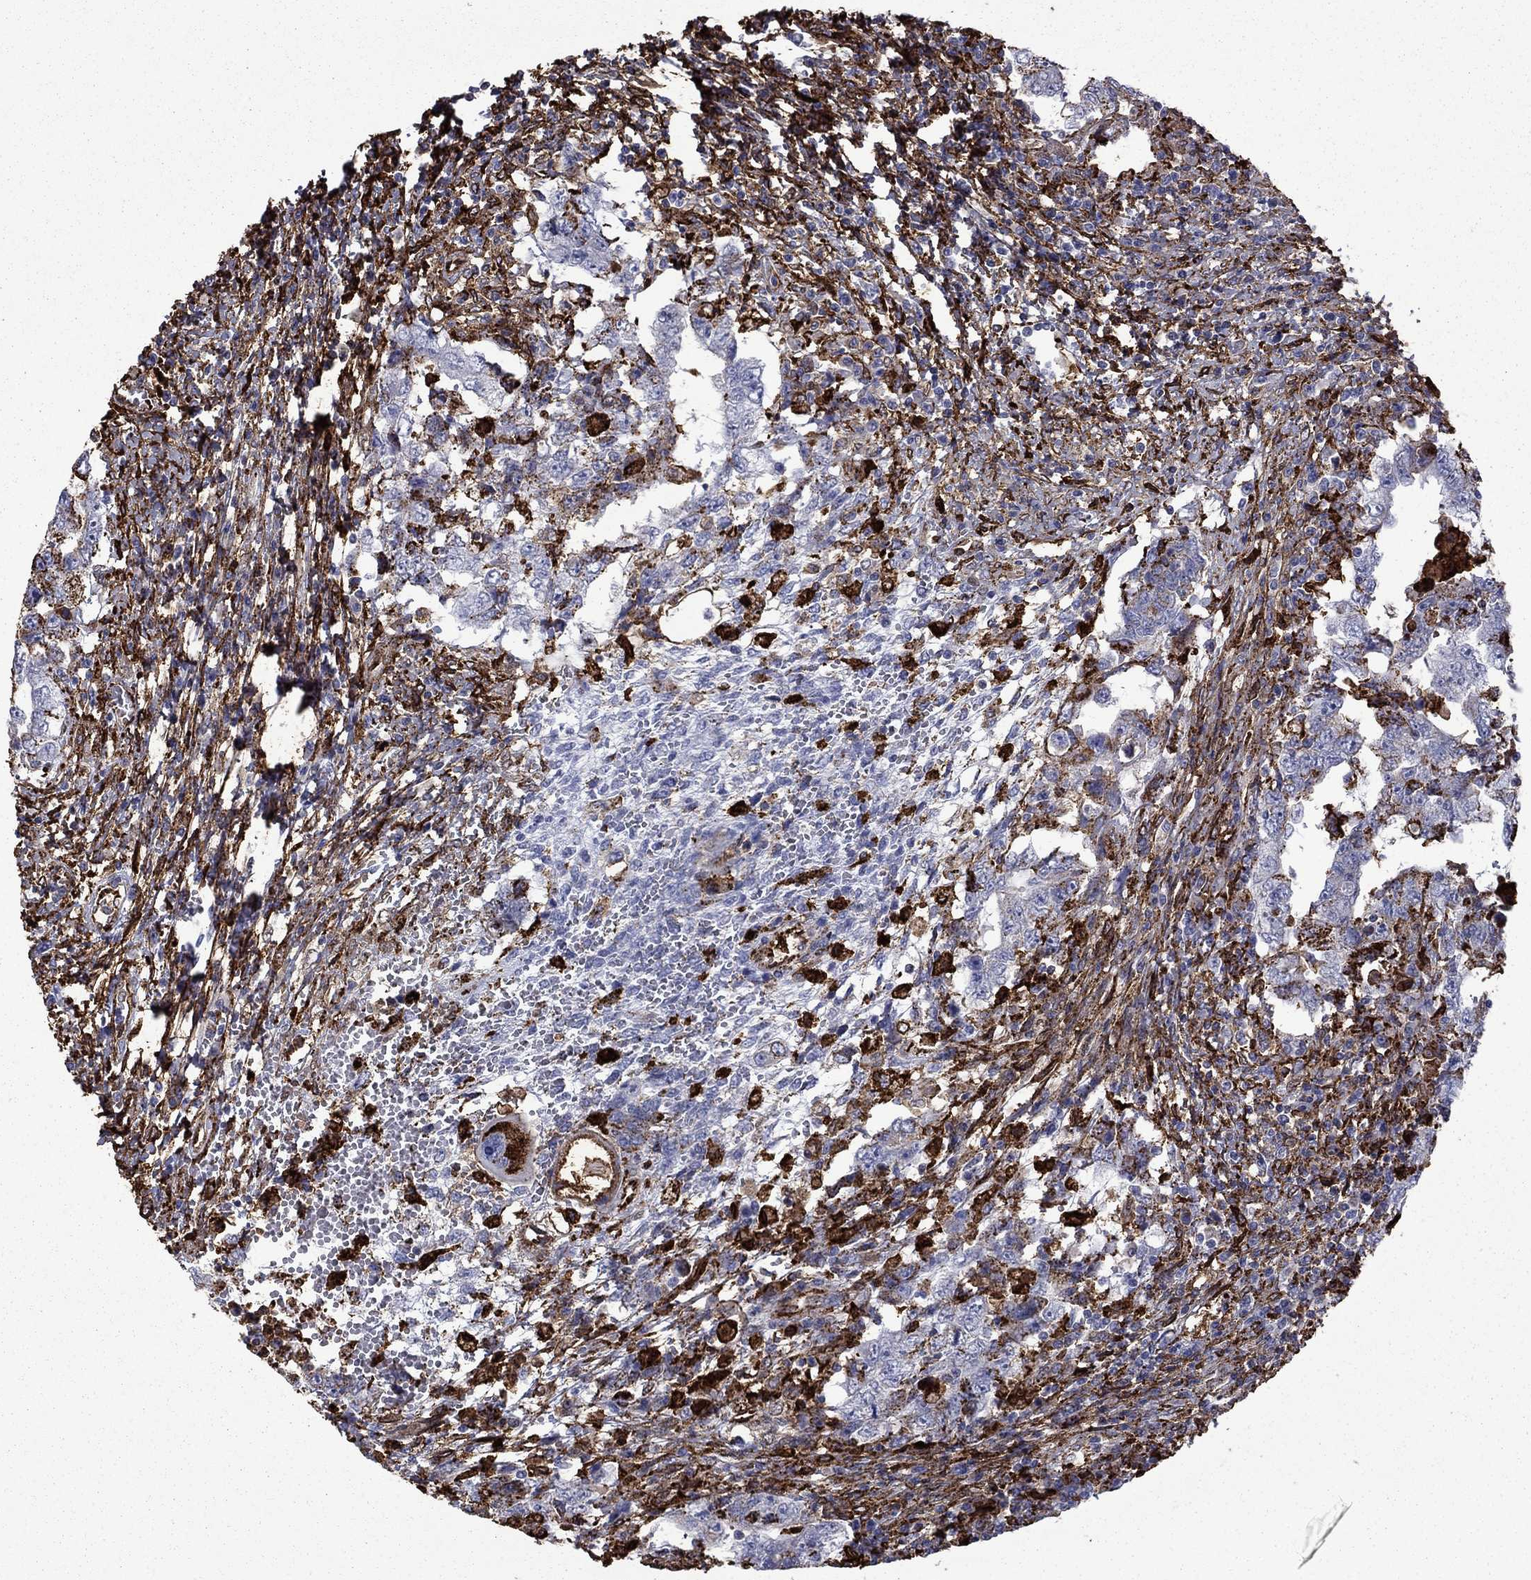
{"staining": {"intensity": "strong", "quantity": "<25%", "location": "cytoplasmic/membranous"}, "tissue": "testis cancer", "cell_type": "Tumor cells", "image_type": "cancer", "snomed": [{"axis": "morphology", "description": "Carcinoma, Embryonal, NOS"}, {"axis": "topography", "description": "Testis"}], "caption": "Immunohistochemical staining of testis cancer demonstrates strong cytoplasmic/membranous protein positivity in about <25% of tumor cells. The staining is performed using DAB (3,3'-diaminobenzidine) brown chromogen to label protein expression. The nuclei are counter-stained blue using hematoxylin.", "gene": "PLAU", "patient": {"sex": "male", "age": 26}}